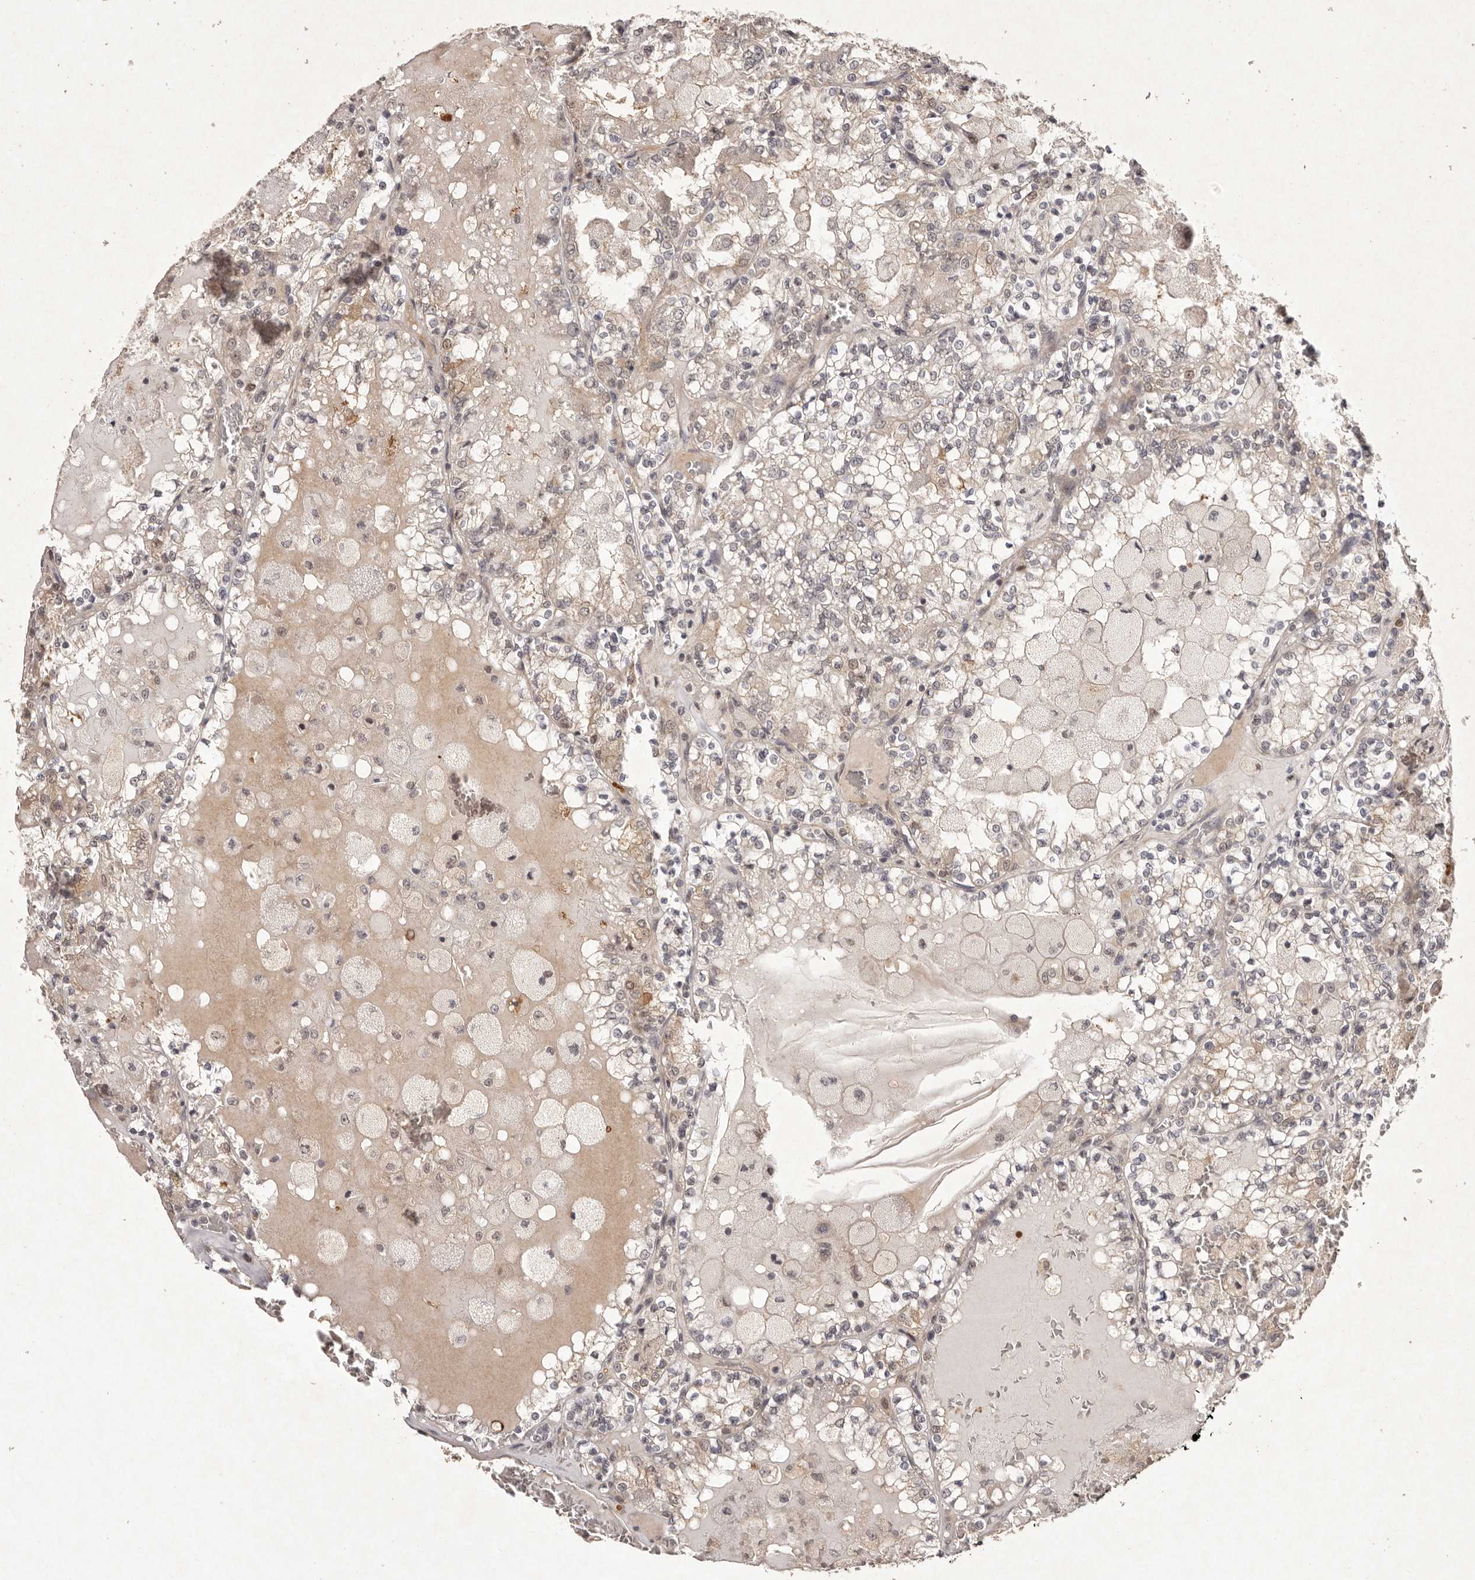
{"staining": {"intensity": "weak", "quantity": "25%-75%", "location": "cytoplasmic/membranous,nuclear"}, "tissue": "renal cancer", "cell_type": "Tumor cells", "image_type": "cancer", "snomed": [{"axis": "morphology", "description": "Adenocarcinoma, NOS"}, {"axis": "topography", "description": "Kidney"}], "caption": "Renal adenocarcinoma tissue displays weak cytoplasmic/membranous and nuclear expression in about 25%-75% of tumor cells", "gene": "BUD31", "patient": {"sex": "female", "age": 56}}